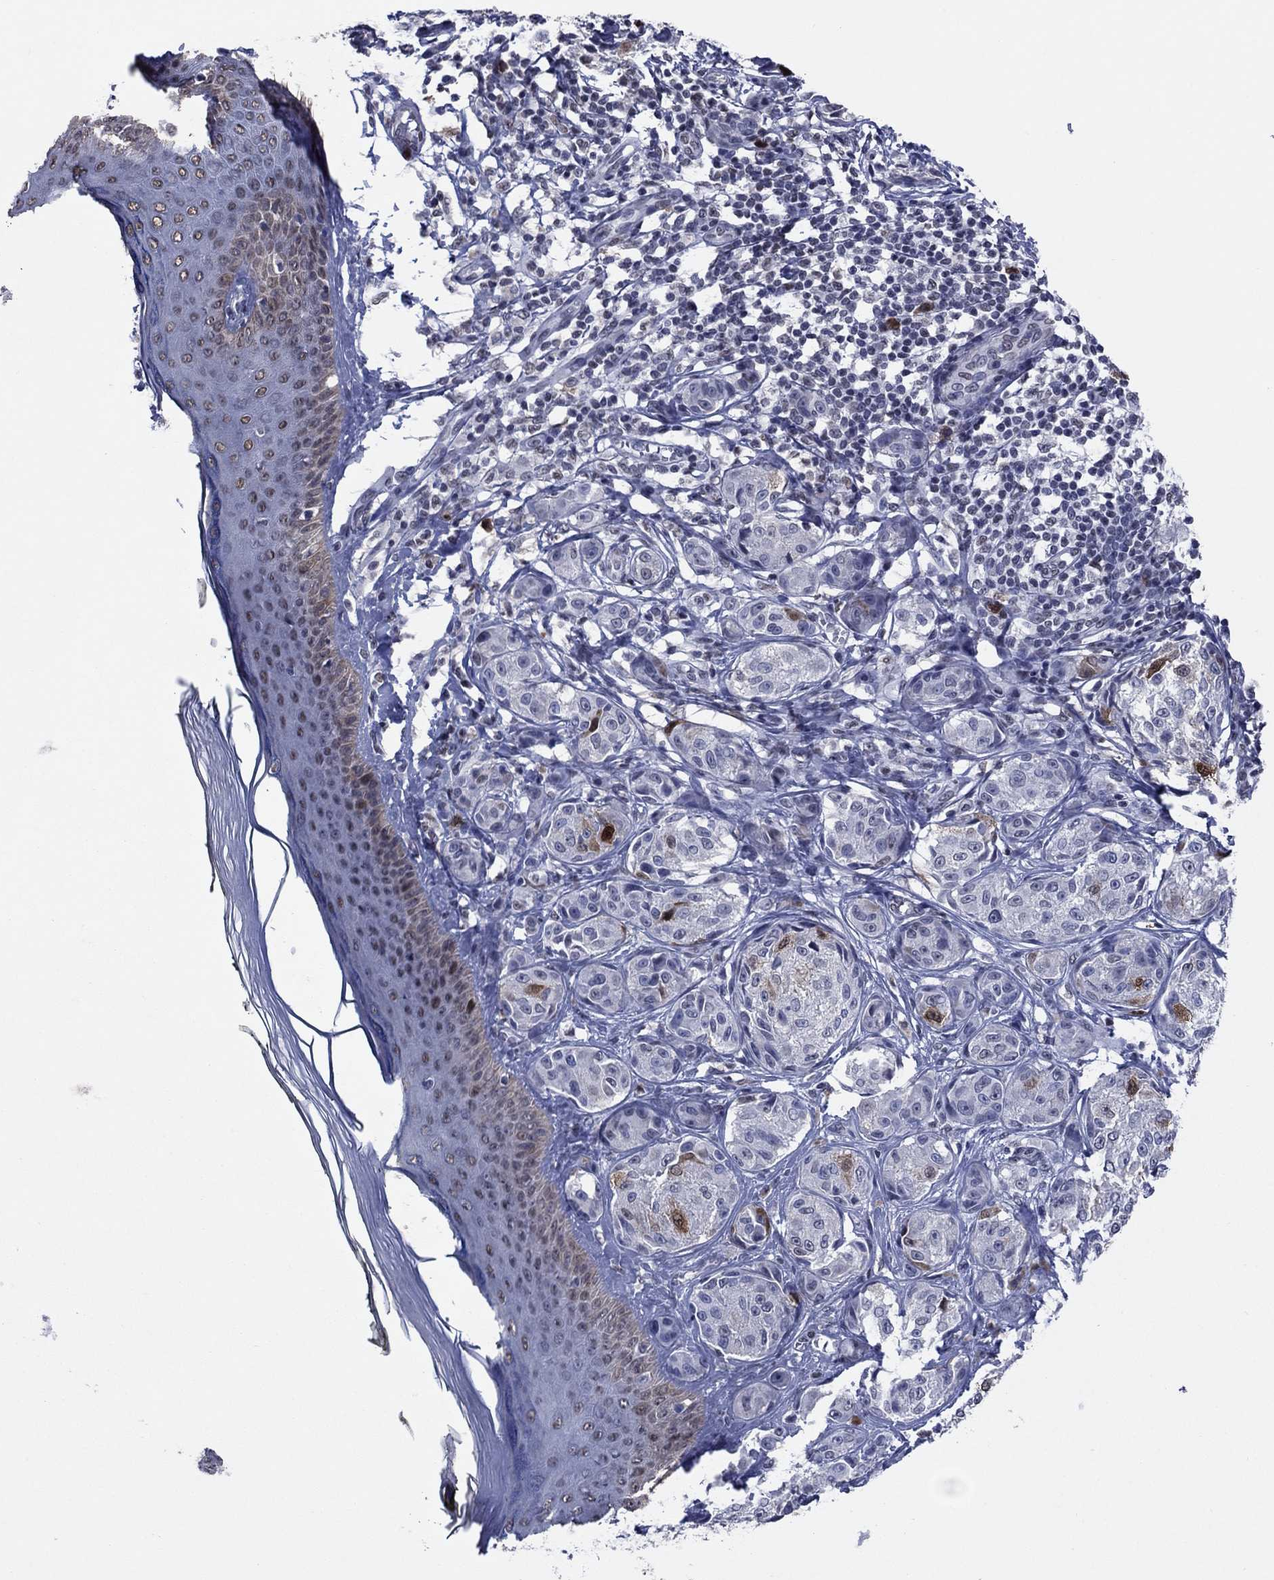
{"staining": {"intensity": "moderate", "quantity": "<25%", "location": "nuclear"}, "tissue": "melanoma", "cell_type": "Tumor cells", "image_type": "cancer", "snomed": [{"axis": "morphology", "description": "Malignant melanoma, NOS"}, {"axis": "topography", "description": "Skin"}], "caption": "Moderate nuclear expression is present in approximately <25% of tumor cells in melanoma. Nuclei are stained in blue.", "gene": "TYMS", "patient": {"sex": "male", "age": 61}}